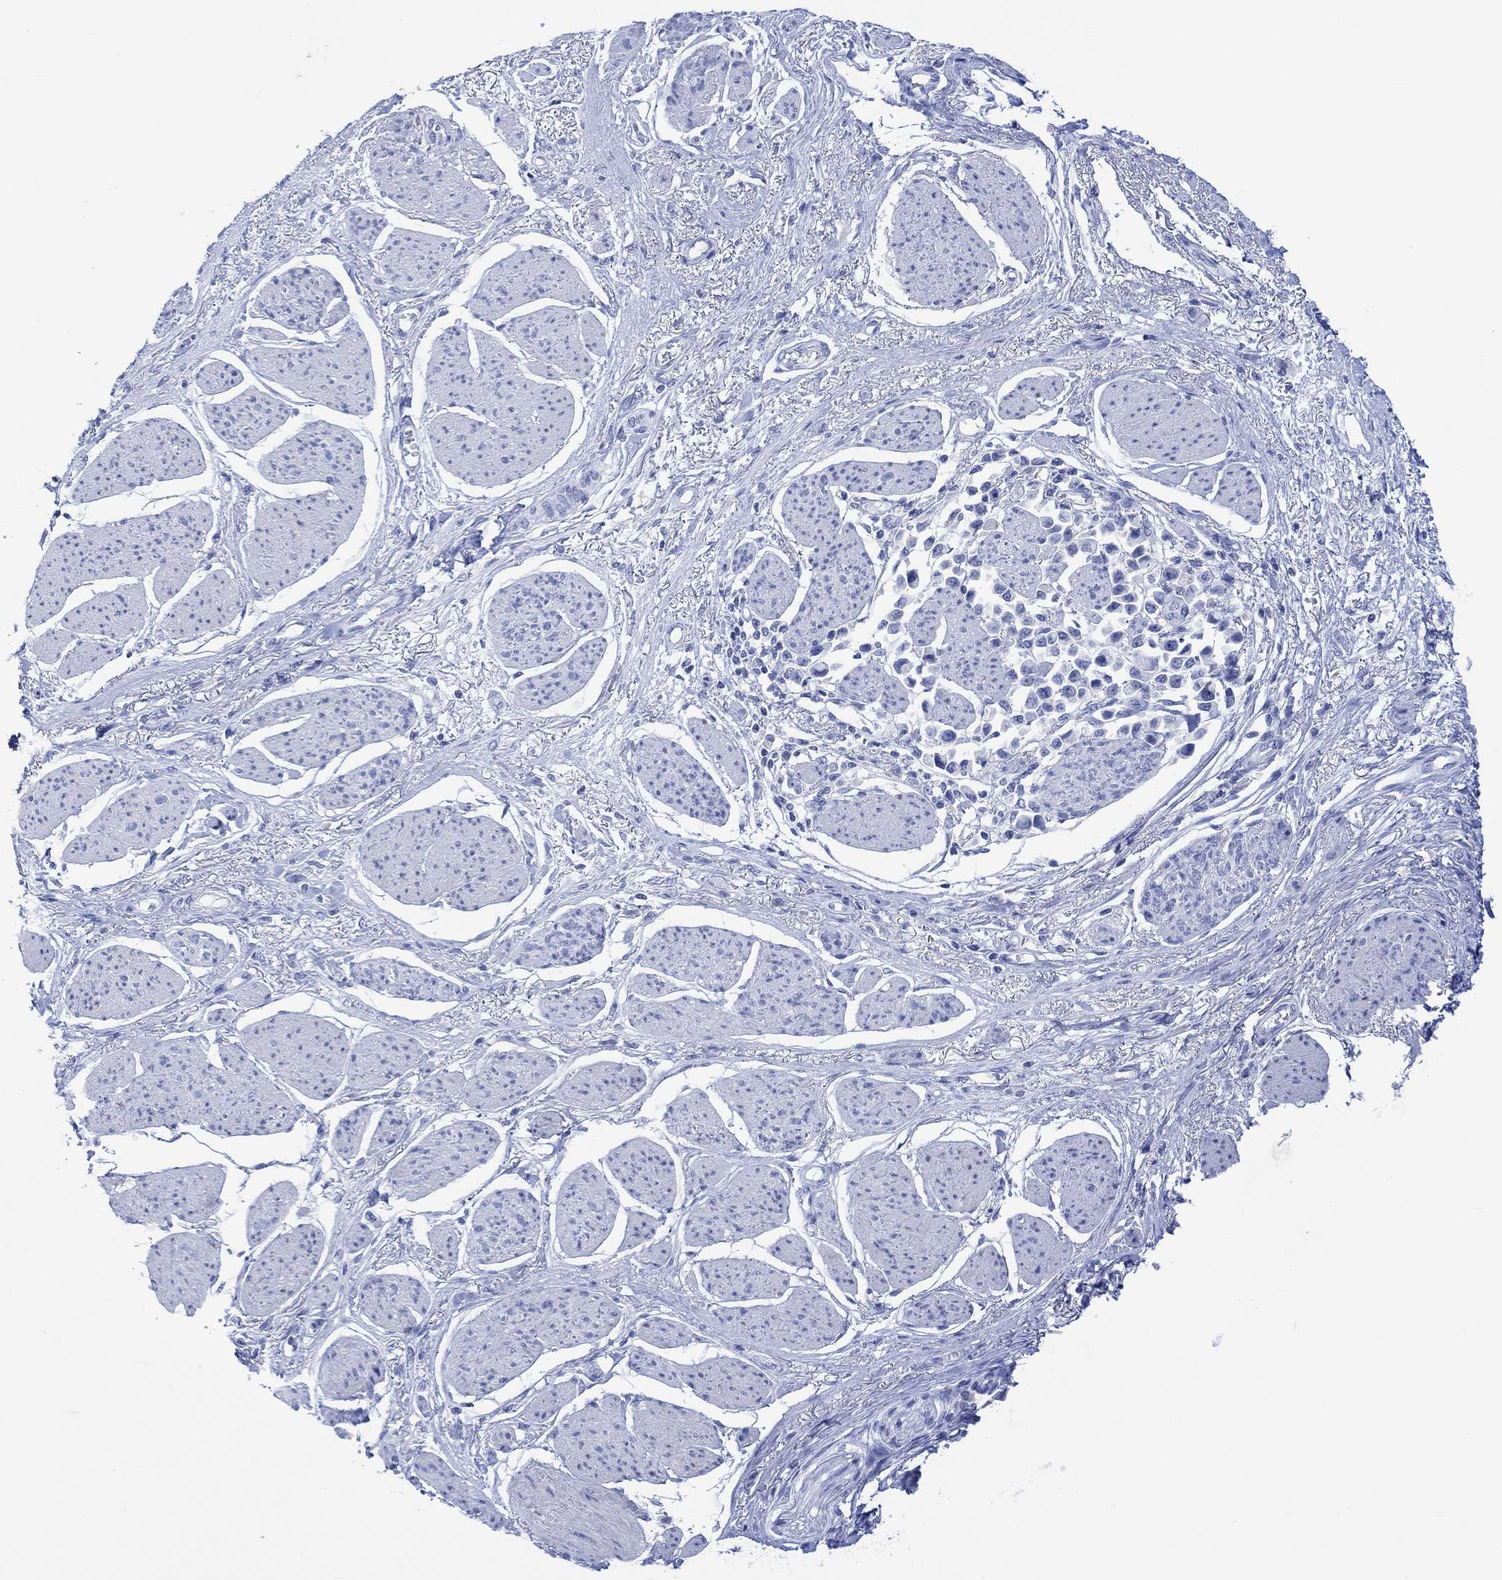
{"staining": {"intensity": "negative", "quantity": "none", "location": "none"}, "tissue": "stomach cancer", "cell_type": "Tumor cells", "image_type": "cancer", "snomed": [{"axis": "morphology", "description": "Adenocarcinoma, NOS"}, {"axis": "topography", "description": "Stomach"}], "caption": "There is no significant expression in tumor cells of adenocarcinoma (stomach).", "gene": "CALCA", "patient": {"sex": "female", "age": 81}}